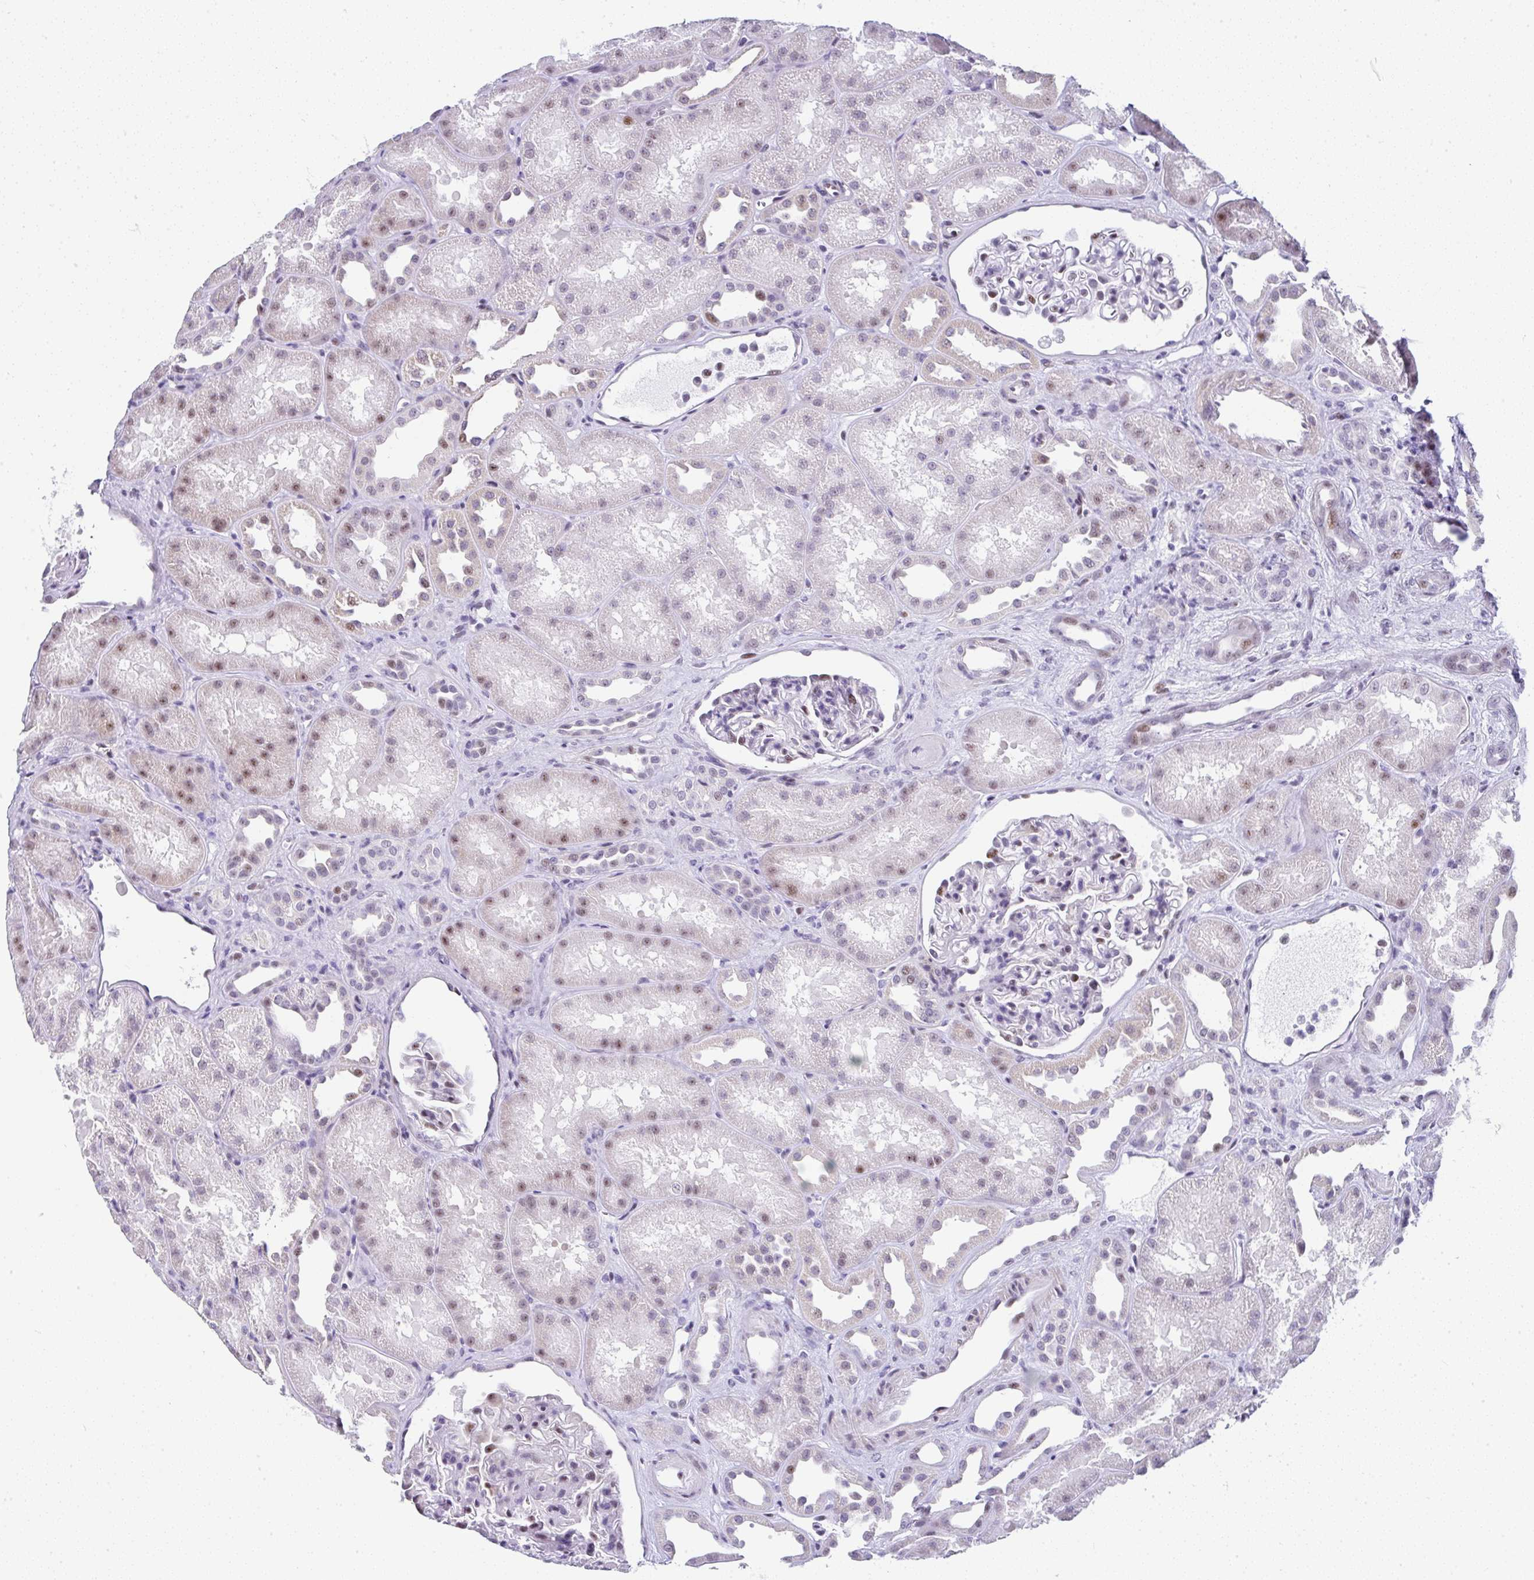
{"staining": {"intensity": "moderate", "quantity": "<25%", "location": "nuclear"}, "tissue": "kidney", "cell_type": "Cells in glomeruli", "image_type": "normal", "snomed": [{"axis": "morphology", "description": "Normal tissue, NOS"}, {"axis": "topography", "description": "Kidney"}], "caption": "DAB (3,3'-diaminobenzidine) immunohistochemical staining of unremarkable human kidney reveals moderate nuclear protein positivity in about <25% of cells in glomeruli.", "gene": "NR1D2", "patient": {"sex": "male", "age": 61}}